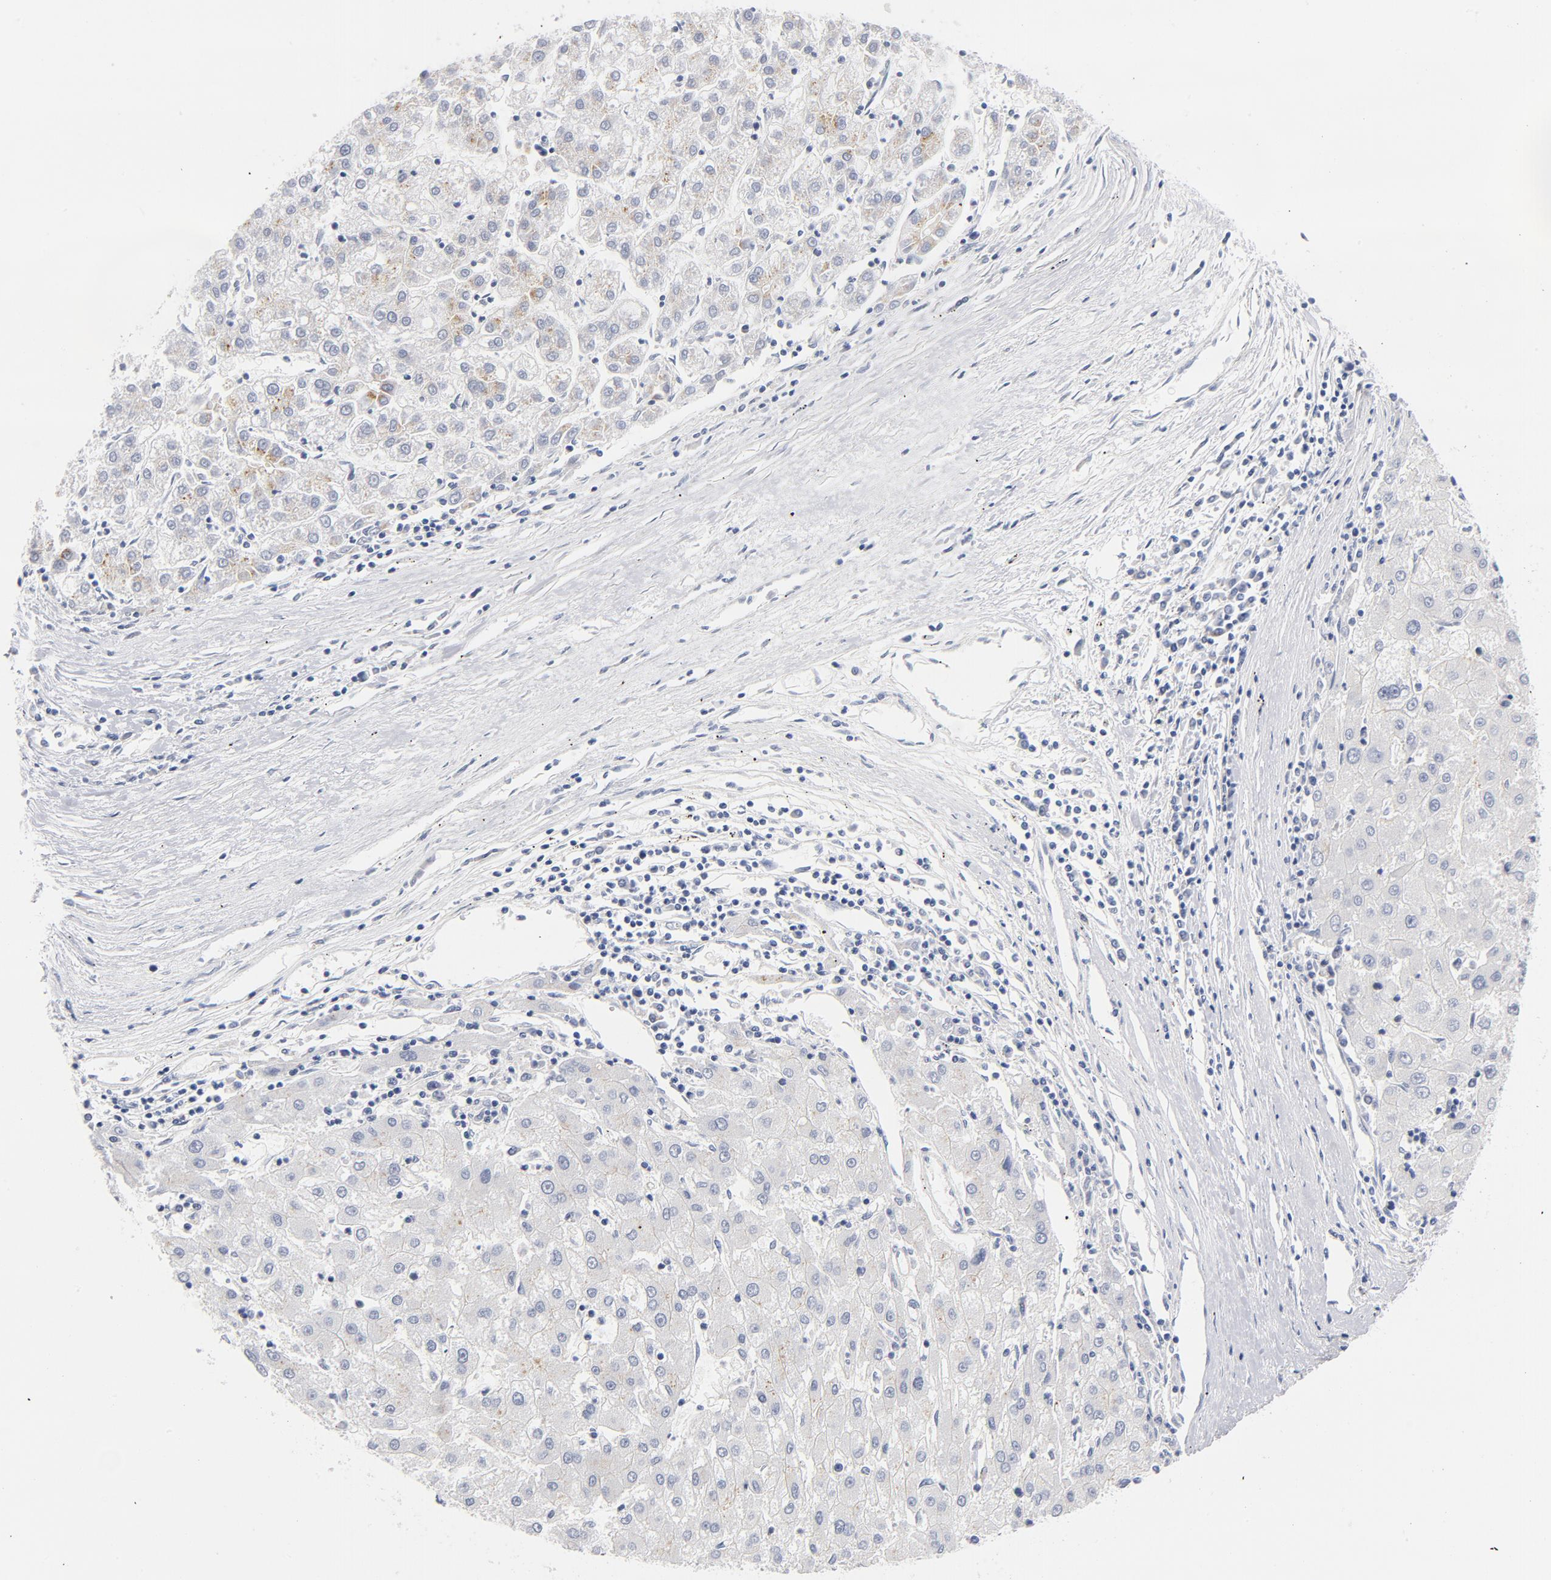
{"staining": {"intensity": "negative", "quantity": "none", "location": "none"}, "tissue": "liver cancer", "cell_type": "Tumor cells", "image_type": "cancer", "snomed": [{"axis": "morphology", "description": "Carcinoma, Hepatocellular, NOS"}, {"axis": "topography", "description": "Liver"}], "caption": "This is an immunohistochemistry (IHC) histopathology image of human liver hepatocellular carcinoma. There is no positivity in tumor cells.", "gene": "BAP1", "patient": {"sex": "male", "age": 72}}